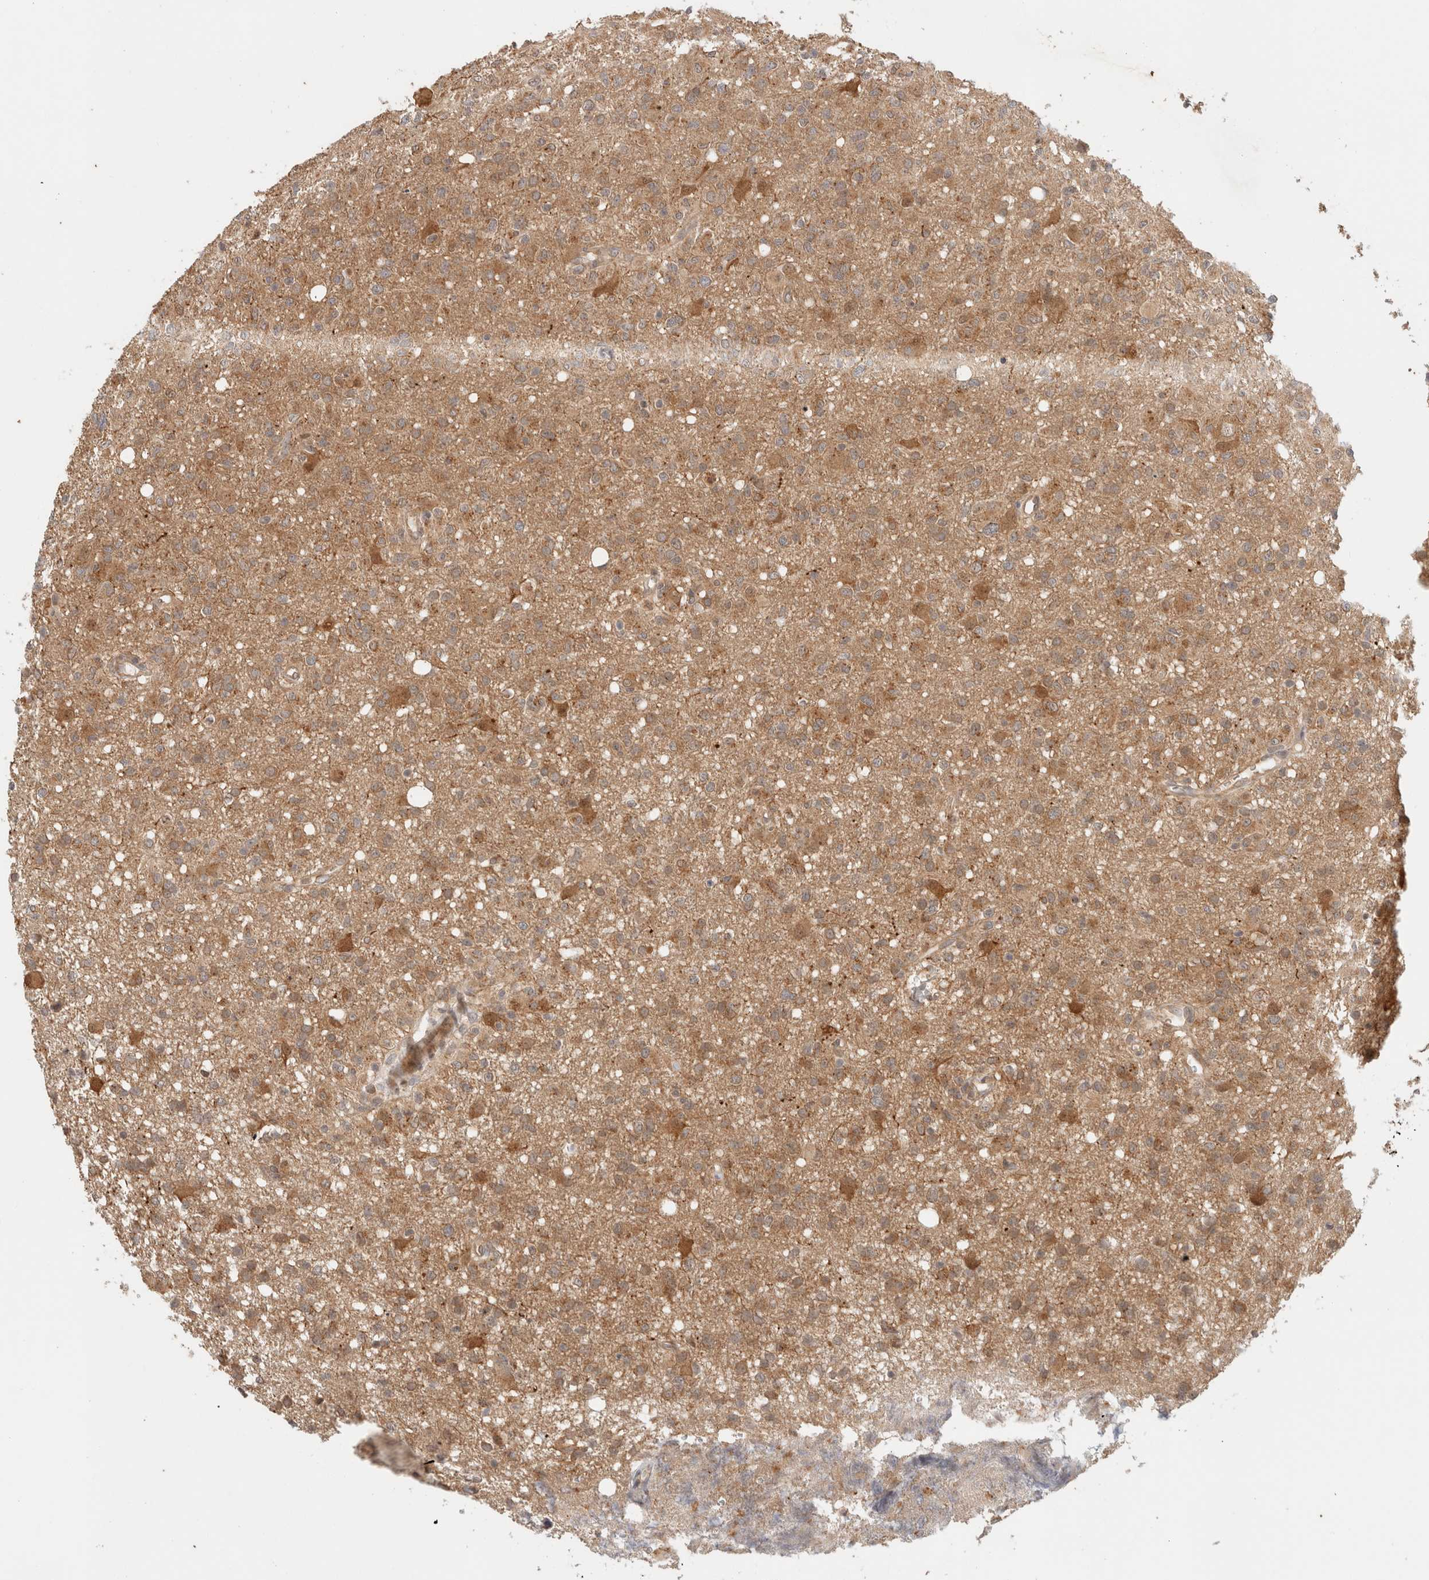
{"staining": {"intensity": "moderate", "quantity": "25%-75%", "location": "cytoplasmic/membranous"}, "tissue": "glioma", "cell_type": "Tumor cells", "image_type": "cancer", "snomed": [{"axis": "morphology", "description": "Glioma, malignant, High grade"}, {"axis": "topography", "description": "Brain"}], "caption": "Immunohistochemistry (IHC) of human malignant glioma (high-grade) displays medium levels of moderate cytoplasmic/membranous positivity in approximately 25%-75% of tumor cells. (brown staining indicates protein expression, while blue staining denotes nuclei).", "gene": "OTUD6B", "patient": {"sex": "female", "age": 57}}